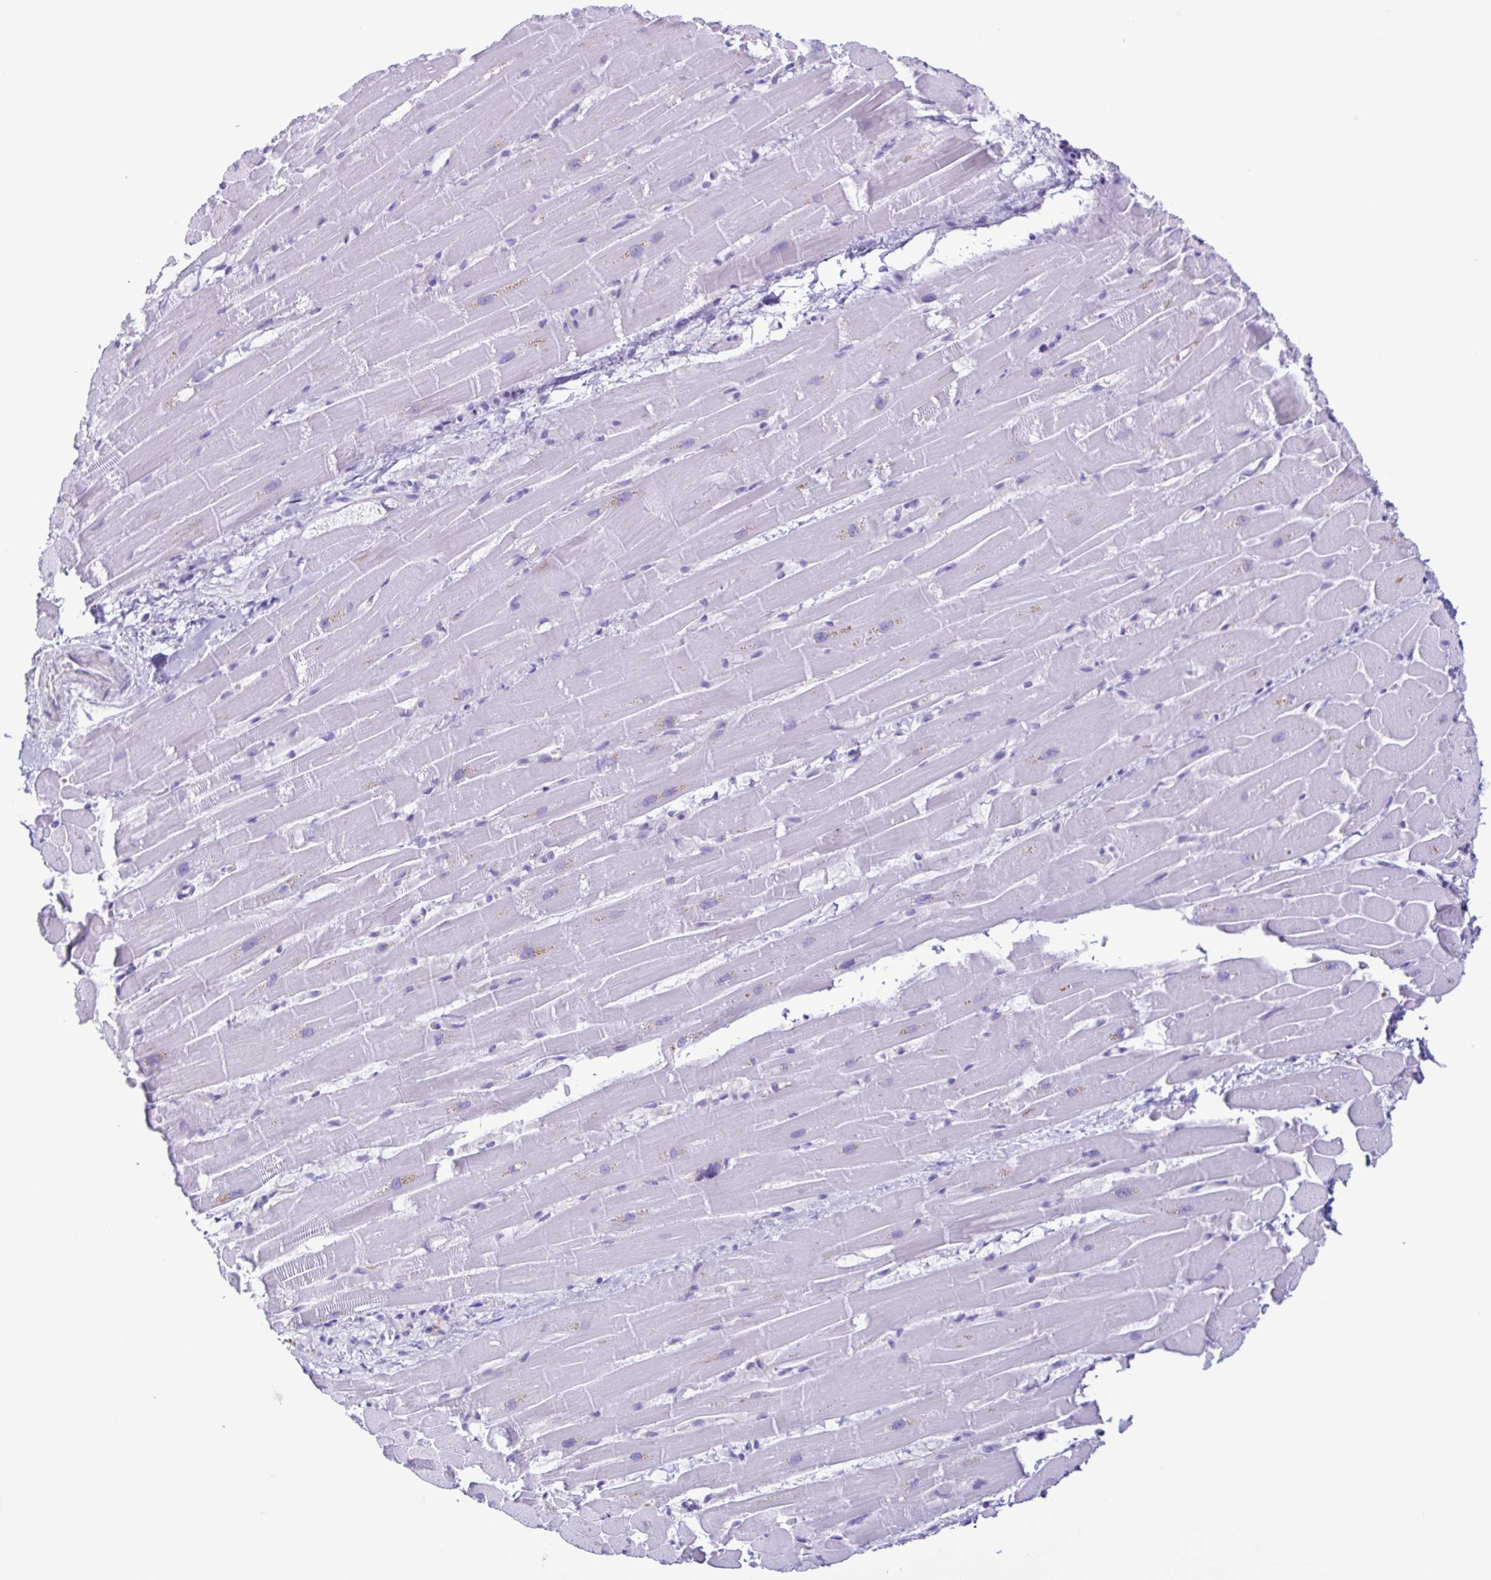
{"staining": {"intensity": "negative", "quantity": "none", "location": "none"}, "tissue": "heart muscle", "cell_type": "Cardiomyocytes", "image_type": "normal", "snomed": [{"axis": "morphology", "description": "Normal tissue, NOS"}, {"axis": "topography", "description": "Heart"}], "caption": "The photomicrograph reveals no staining of cardiomyocytes in benign heart muscle. Brightfield microscopy of IHC stained with DAB (brown) and hematoxylin (blue), captured at high magnification.", "gene": "CYP17A1", "patient": {"sex": "male", "age": 37}}